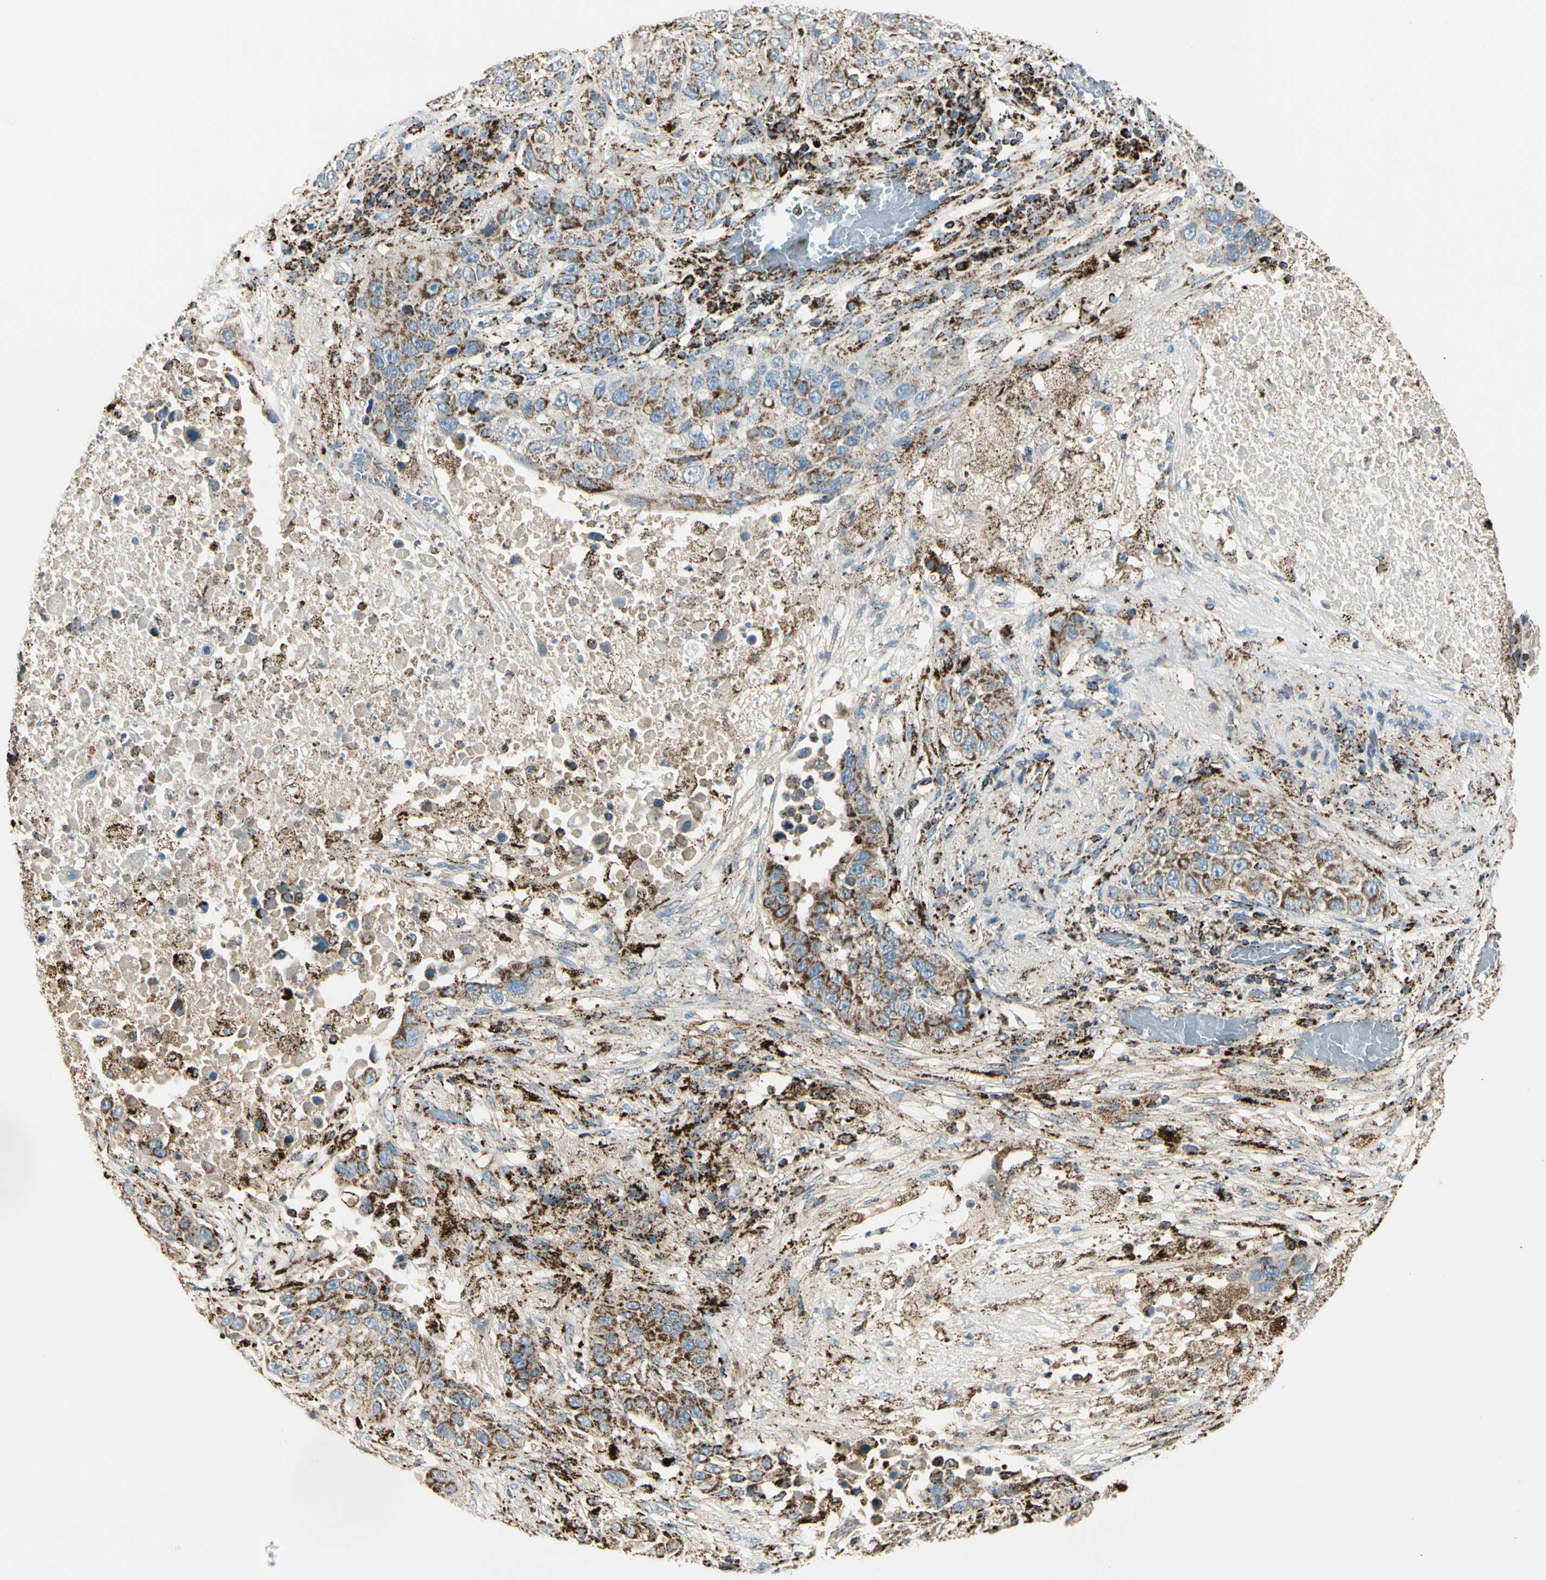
{"staining": {"intensity": "moderate", "quantity": ">75%", "location": "cytoplasmic/membranous"}, "tissue": "lung cancer", "cell_type": "Tumor cells", "image_type": "cancer", "snomed": [{"axis": "morphology", "description": "Squamous cell carcinoma, NOS"}, {"axis": "topography", "description": "Lung"}], "caption": "IHC of squamous cell carcinoma (lung) demonstrates medium levels of moderate cytoplasmic/membranous staining in approximately >75% of tumor cells.", "gene": "ME2", "patient": {"sex": "male", "age": 57}}